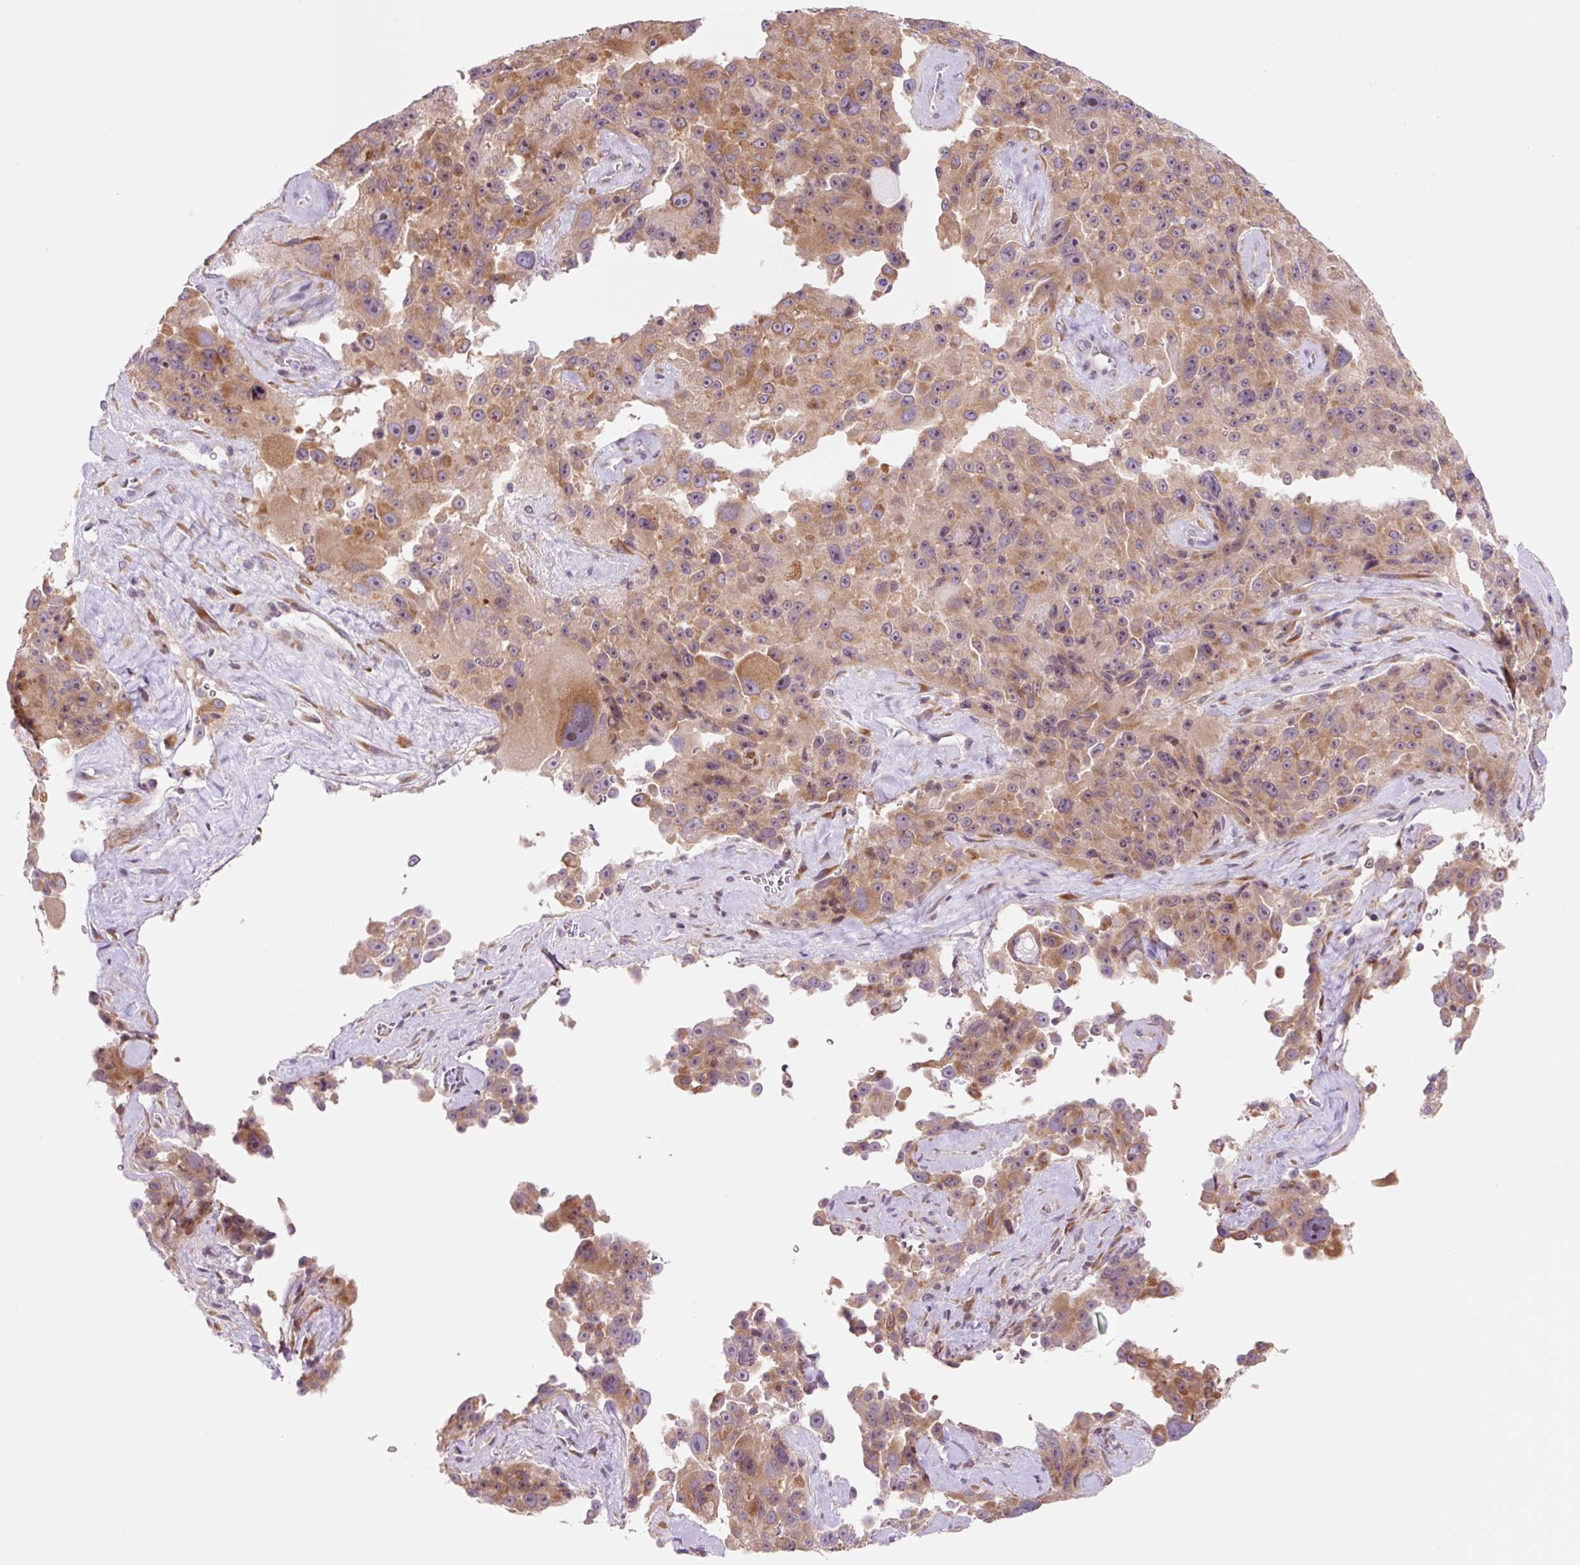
{"staining": {"intensity": "moderate", "quantity": ">75%", "location": "cytoplasmic/membranous"}, "tissue": "melanoma", "cell_type": "Tumor cells", "image_type": "cancer", "snomed": [{"axis": "morphology", "description": "Malignant melanoma, Metastatic site"}, {"axis": "topography", "description": "Lymph node"}], "caption": "Immunohistochemical staining of melanoma demonstrates medium levels of moderate cytoplasmic/membranous expression in about >75% of tumor cells.", "gene": "RPL41", "patient": {"sex": "male", "age": 62}}